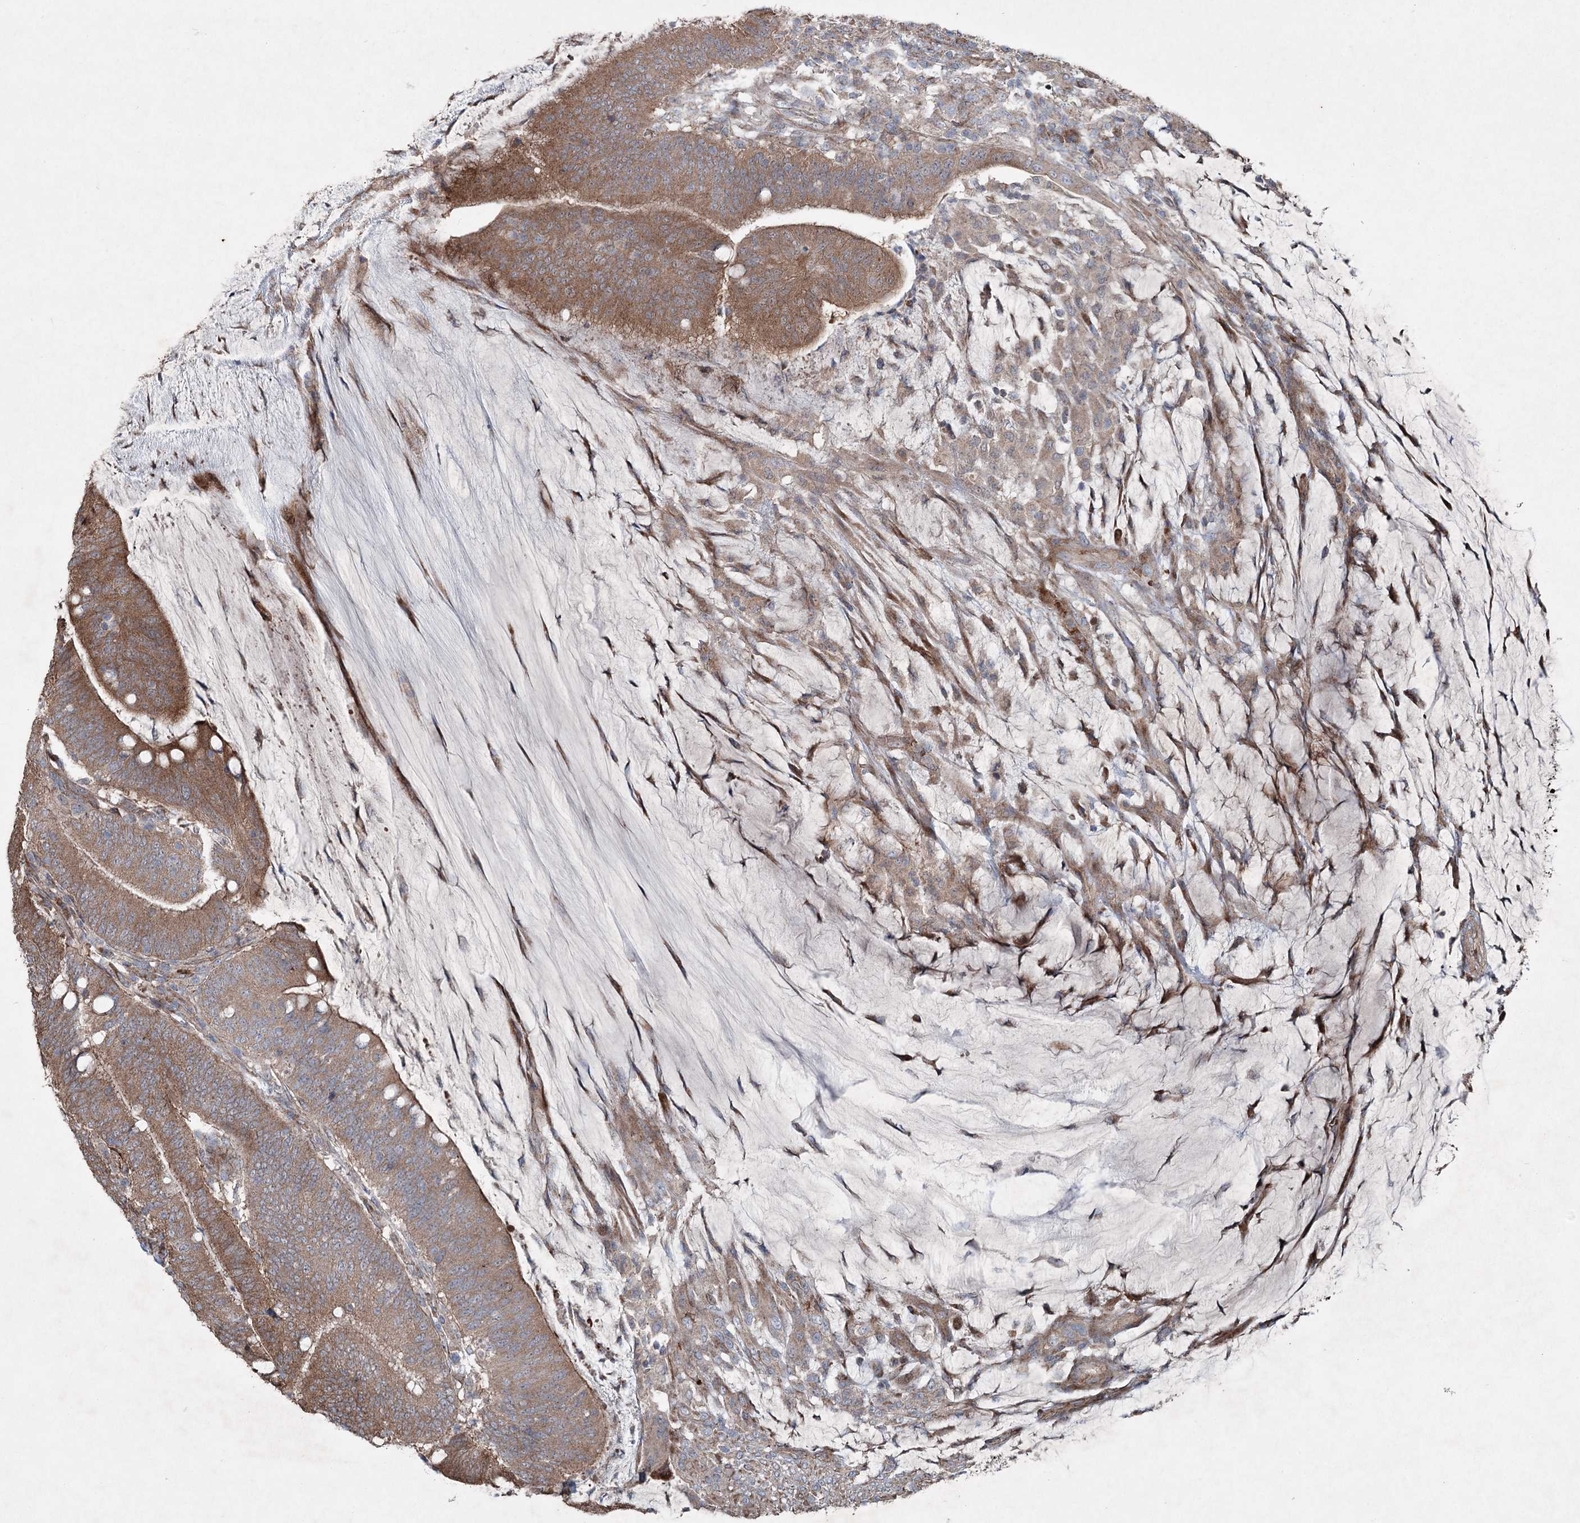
{"staining": {"intensity": "moderate", "quantity": ">75%", "location": "cytoplasmic/membranous"}, "tissue": "colorectal cancer", "cell_type": "Tumor cells", "image_type": "cancer", "snomed": [{"axis": "morphology", "description": "Adenocarcinoma, NOS"}, {"axis": "topography", "description": "Colon"}], "caption": "Immunohistochemical staining of colorectal cancer (adenocarcinoma) demonstrates moderate cytoplasmic/membranous protein staining in about >75% of tumor cells.", "gene": "SERINC5", "patient": {"sex": "female", "age": 66}}